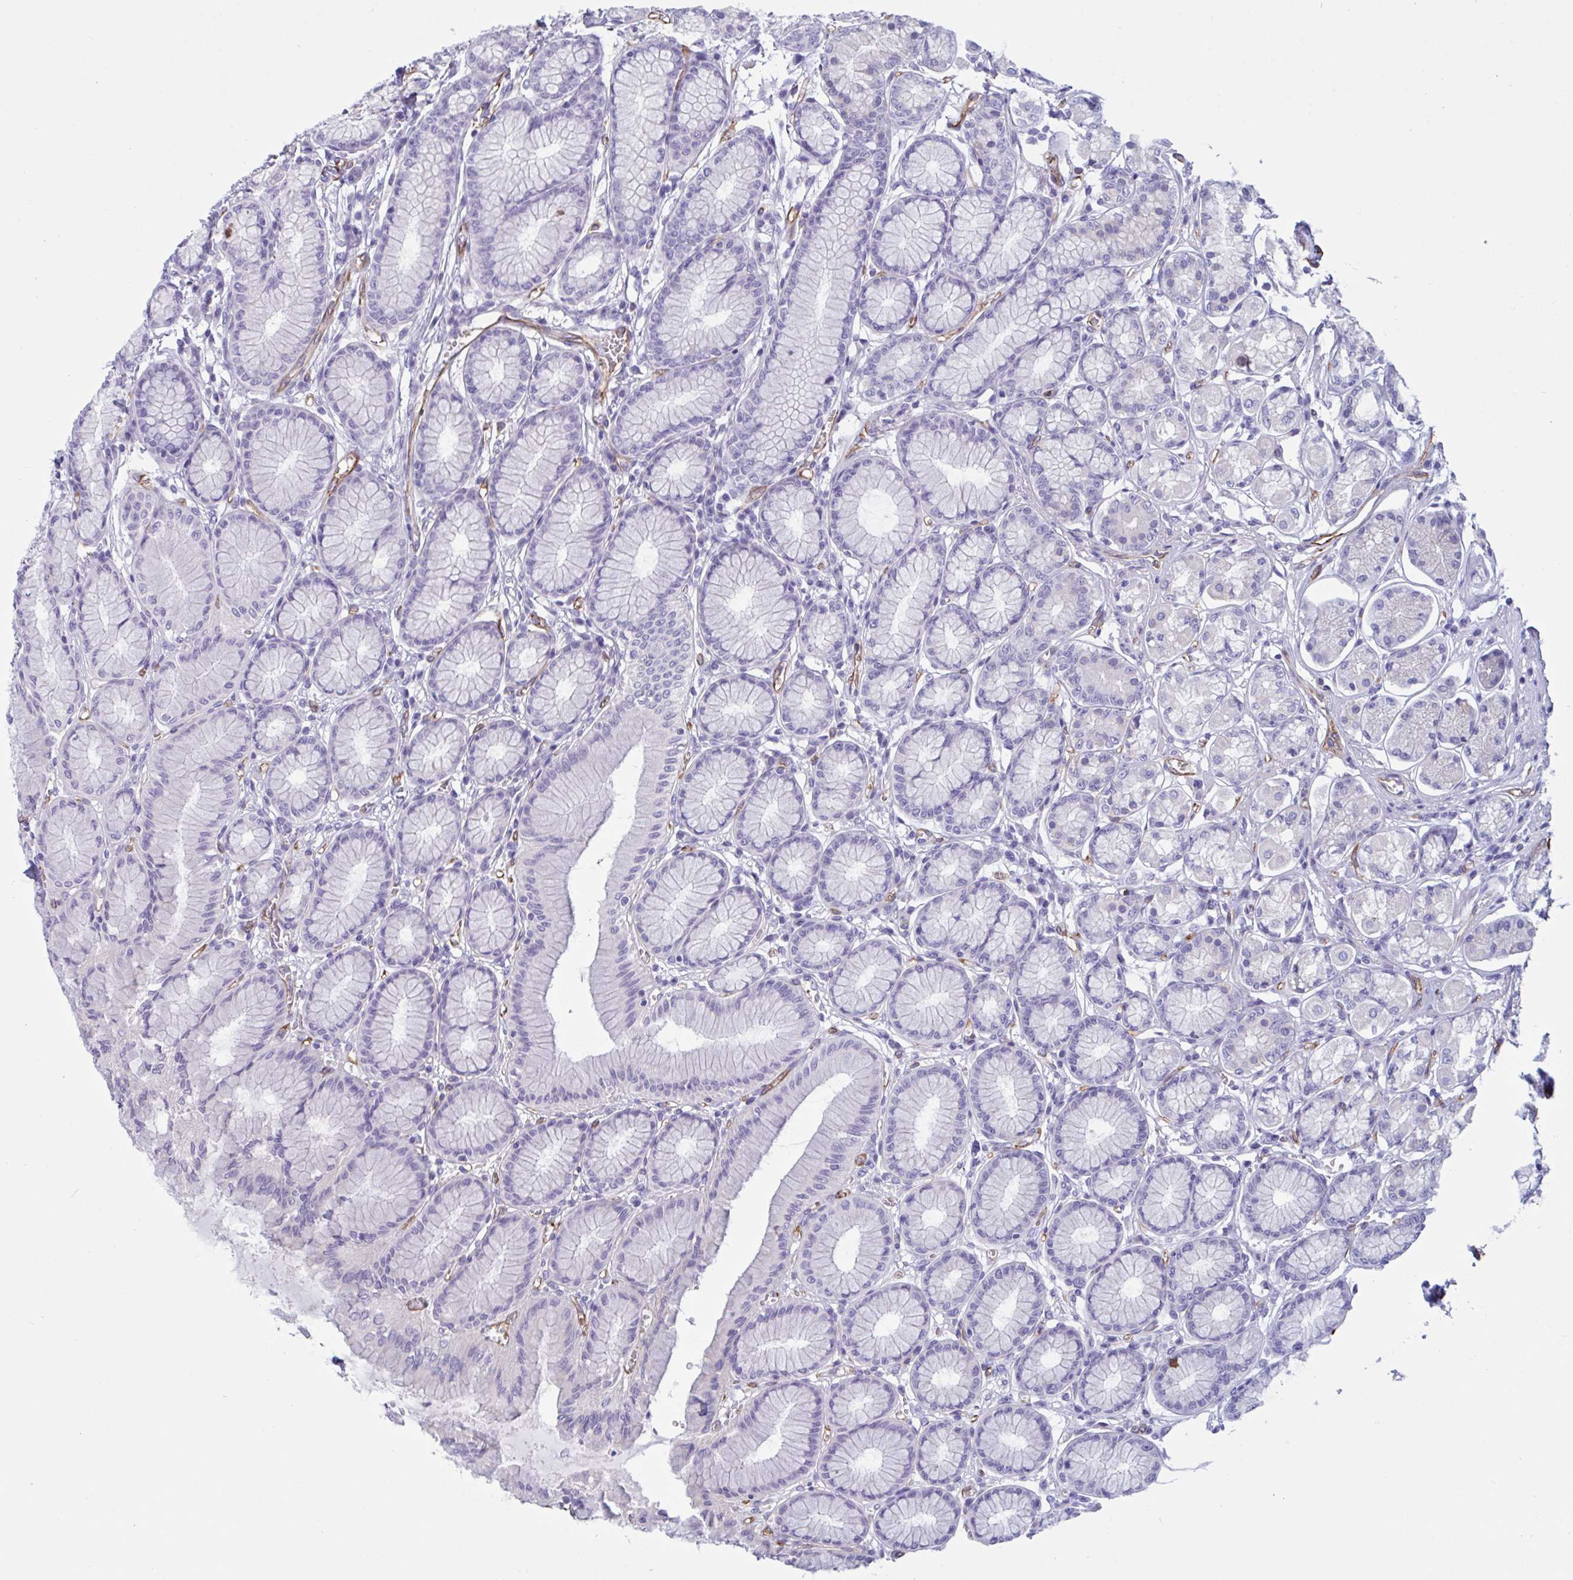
{"staining": {"intensity": "negative", "quantity": "none", "location": "none"}, "tissue": "stomach", "cell_type": "Glandular cells", "image_type": "normal", "snomed": [{"axis": "morphology", "description": "Normal tissue, NOS"}, {"axis": "topography", "description": "Stomach"}, {"axis": "topography", "description": "Stomach, lower"}], "caption": "This is a histopathology image of immunohistochemistry staining of unremarkable stomach, which shows no expression in glandular cells.", "gene": "RPL22L1", "patient": {"sex": "male", "age": 76}}